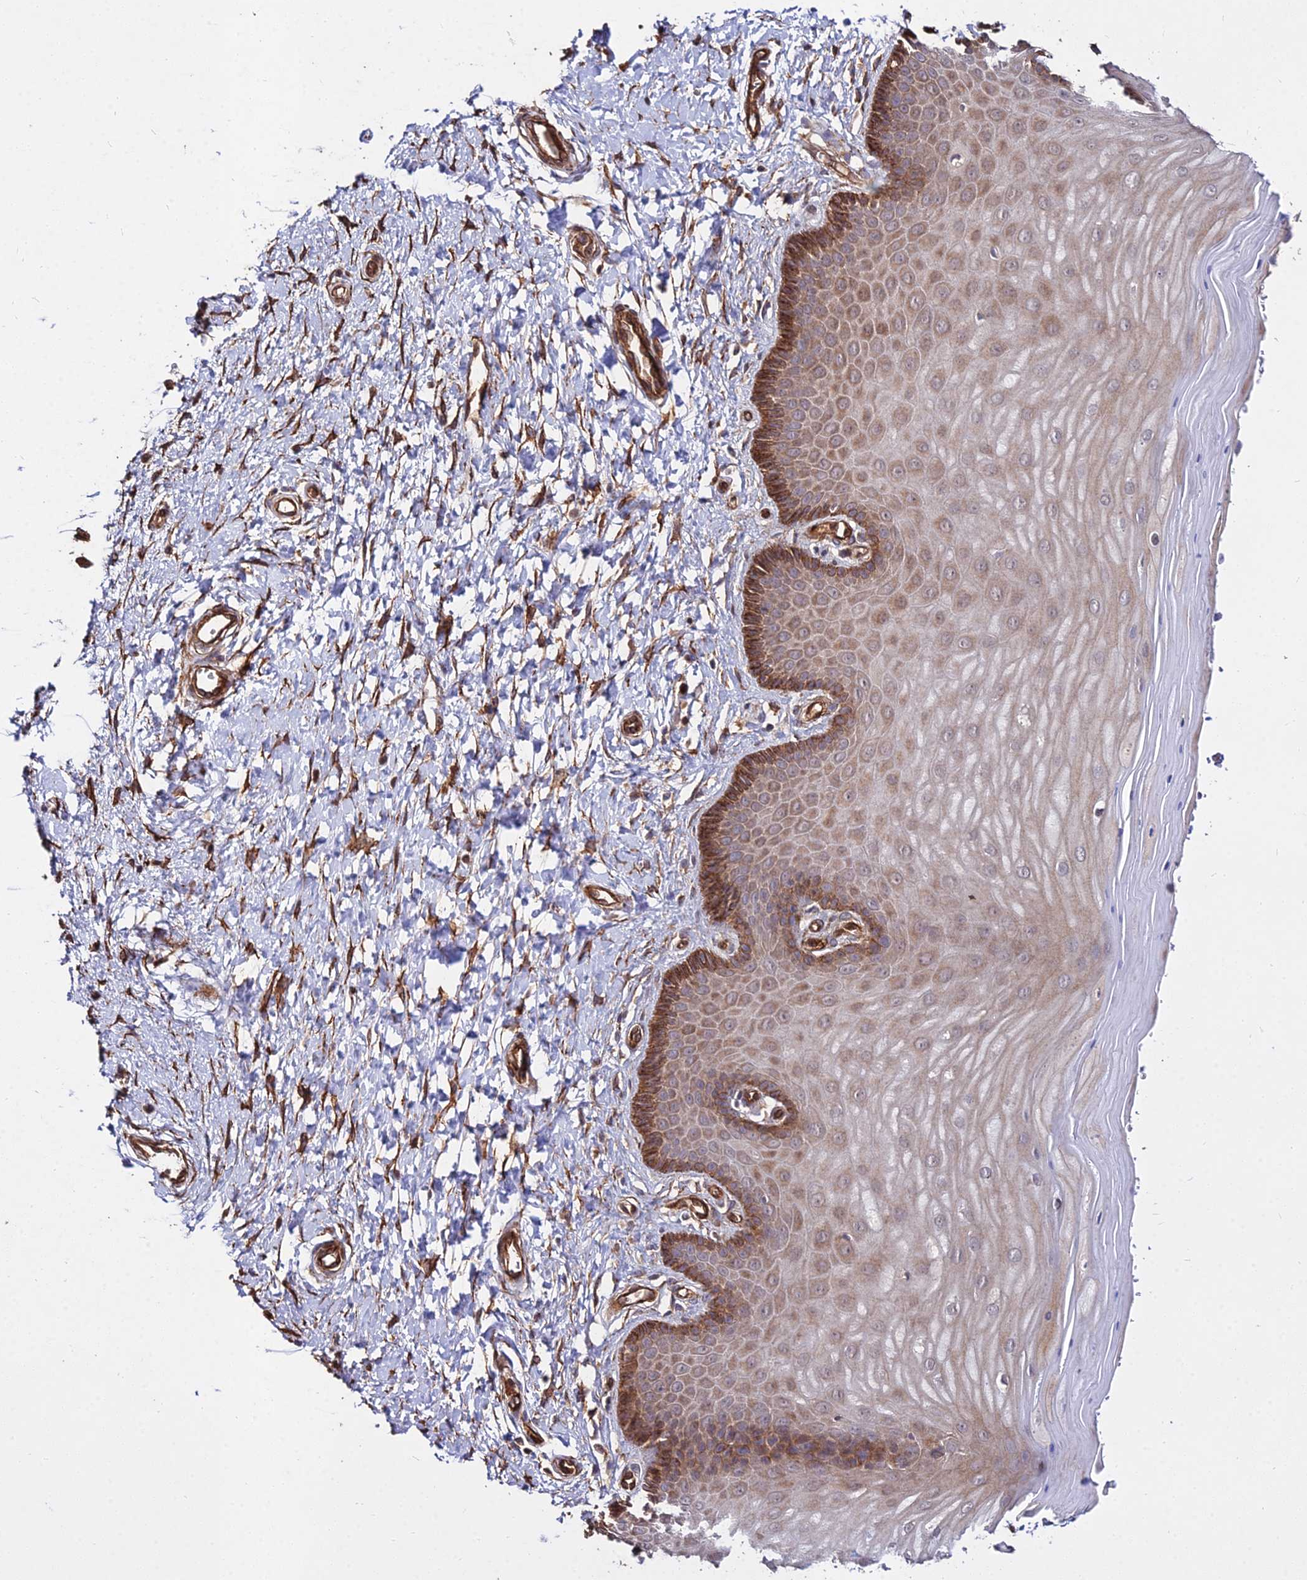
{"staining": {"intensity": "moderate", "quantity": "25%-75%", "location": "cytoplasmic/membranous"}, "tissue": "cervix", "cell_type": "Squamous epithelial cells", "image_type": "normal", "snomed": [{"axis": "morphology", "description": "Normal tissue, NOS"}, {"axis": "topography", "description": "Cervix"}], "caption": "Cervix stained with IHC demonstrates moderate cytoplasmic/membranous staining in approximately 25%-75% of squamous epithelial cells.", "gene": "GRTP1", "patient": {"sex": "female", "age": 55}}